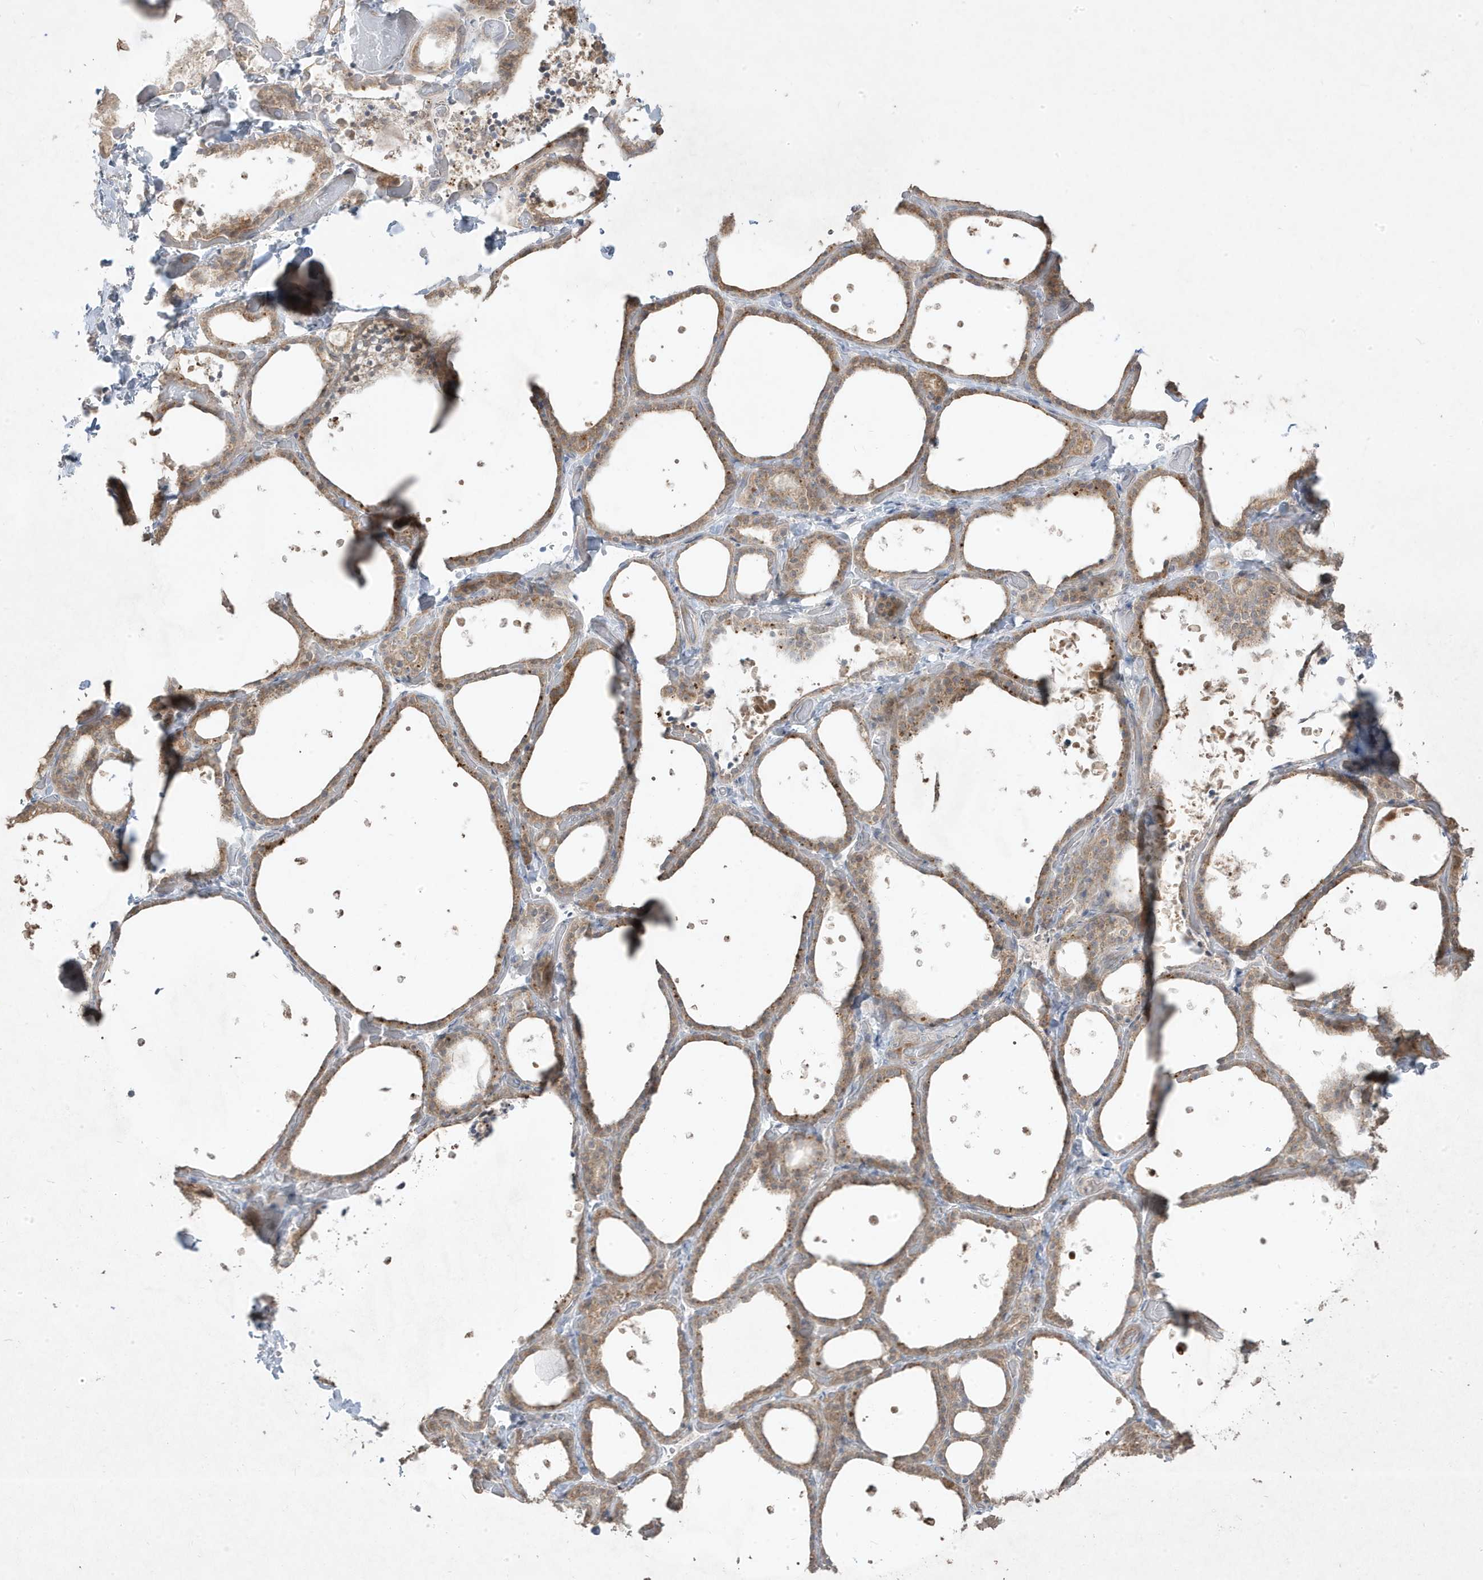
{"staining": {"intensity": "moderate", "quantity": ">75%", "location": "cytoplasmic/membranous"}, "tissue": "thyroid gland", "cell_type": "Glandular cells", "image_type": "normal", "snomed": [{"axis": "morphology", "description": "Normal tissue, NOS"}, {"axis": "topography", "description": "Thyroid gland"}], "caption": "Immunohistochemical staining of benign human thyroid gland reveals moderate cytoplasmic/membranous protein positivity in about >75% of glandular cells.", "gene": "RGL4", "patient": {"sex": "female", "age": 44}}